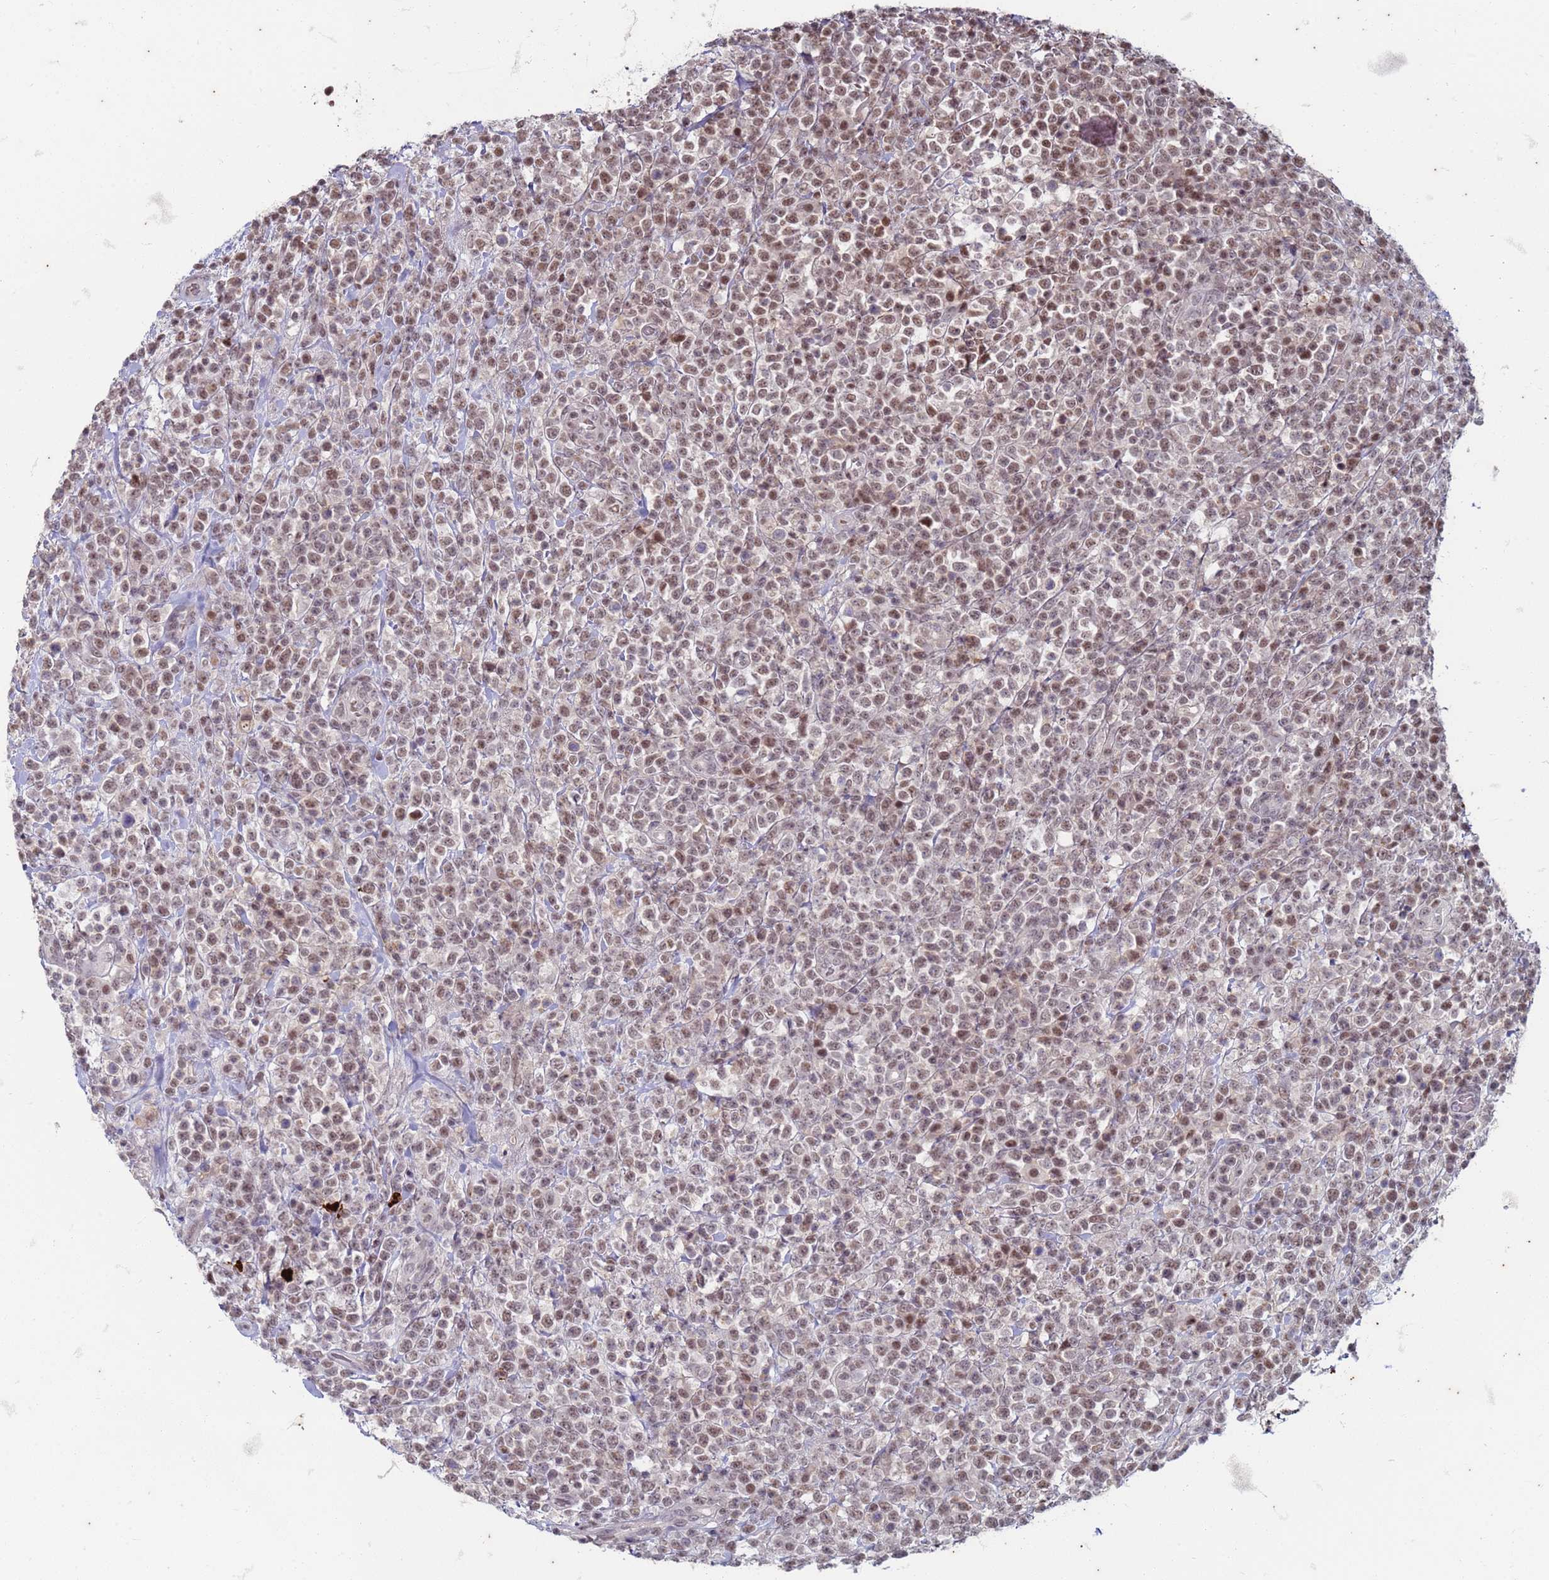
{"staining": {"intensity": "moderate", "quantity": ">75%", "location": "nuclear"}, "tissue": "lymphoma", "cell_type": "Tumor cells", "image_type": "cancer", "snomed": [{"axis": "morphology", "description": "Malignant lymphoma, non-Hodgkin's type, High grade"}, {"axis": "topography", "description": "Colon"}], "caption": "Immunohistochemical staining of malignant lymphoma, non-Hodgkin's type (high-grade) reveals medium levels of moderate nuclear protein positivity in approximately >75% of tumor cells. The staining was performed using DAB (3,3'-diaminobenzidine), with brown indicating positive protein expression. Nuclei are stained blue with hematoxylin.", "gene": "TRMT6", "patient": {"sex": "female", "age": 53}}